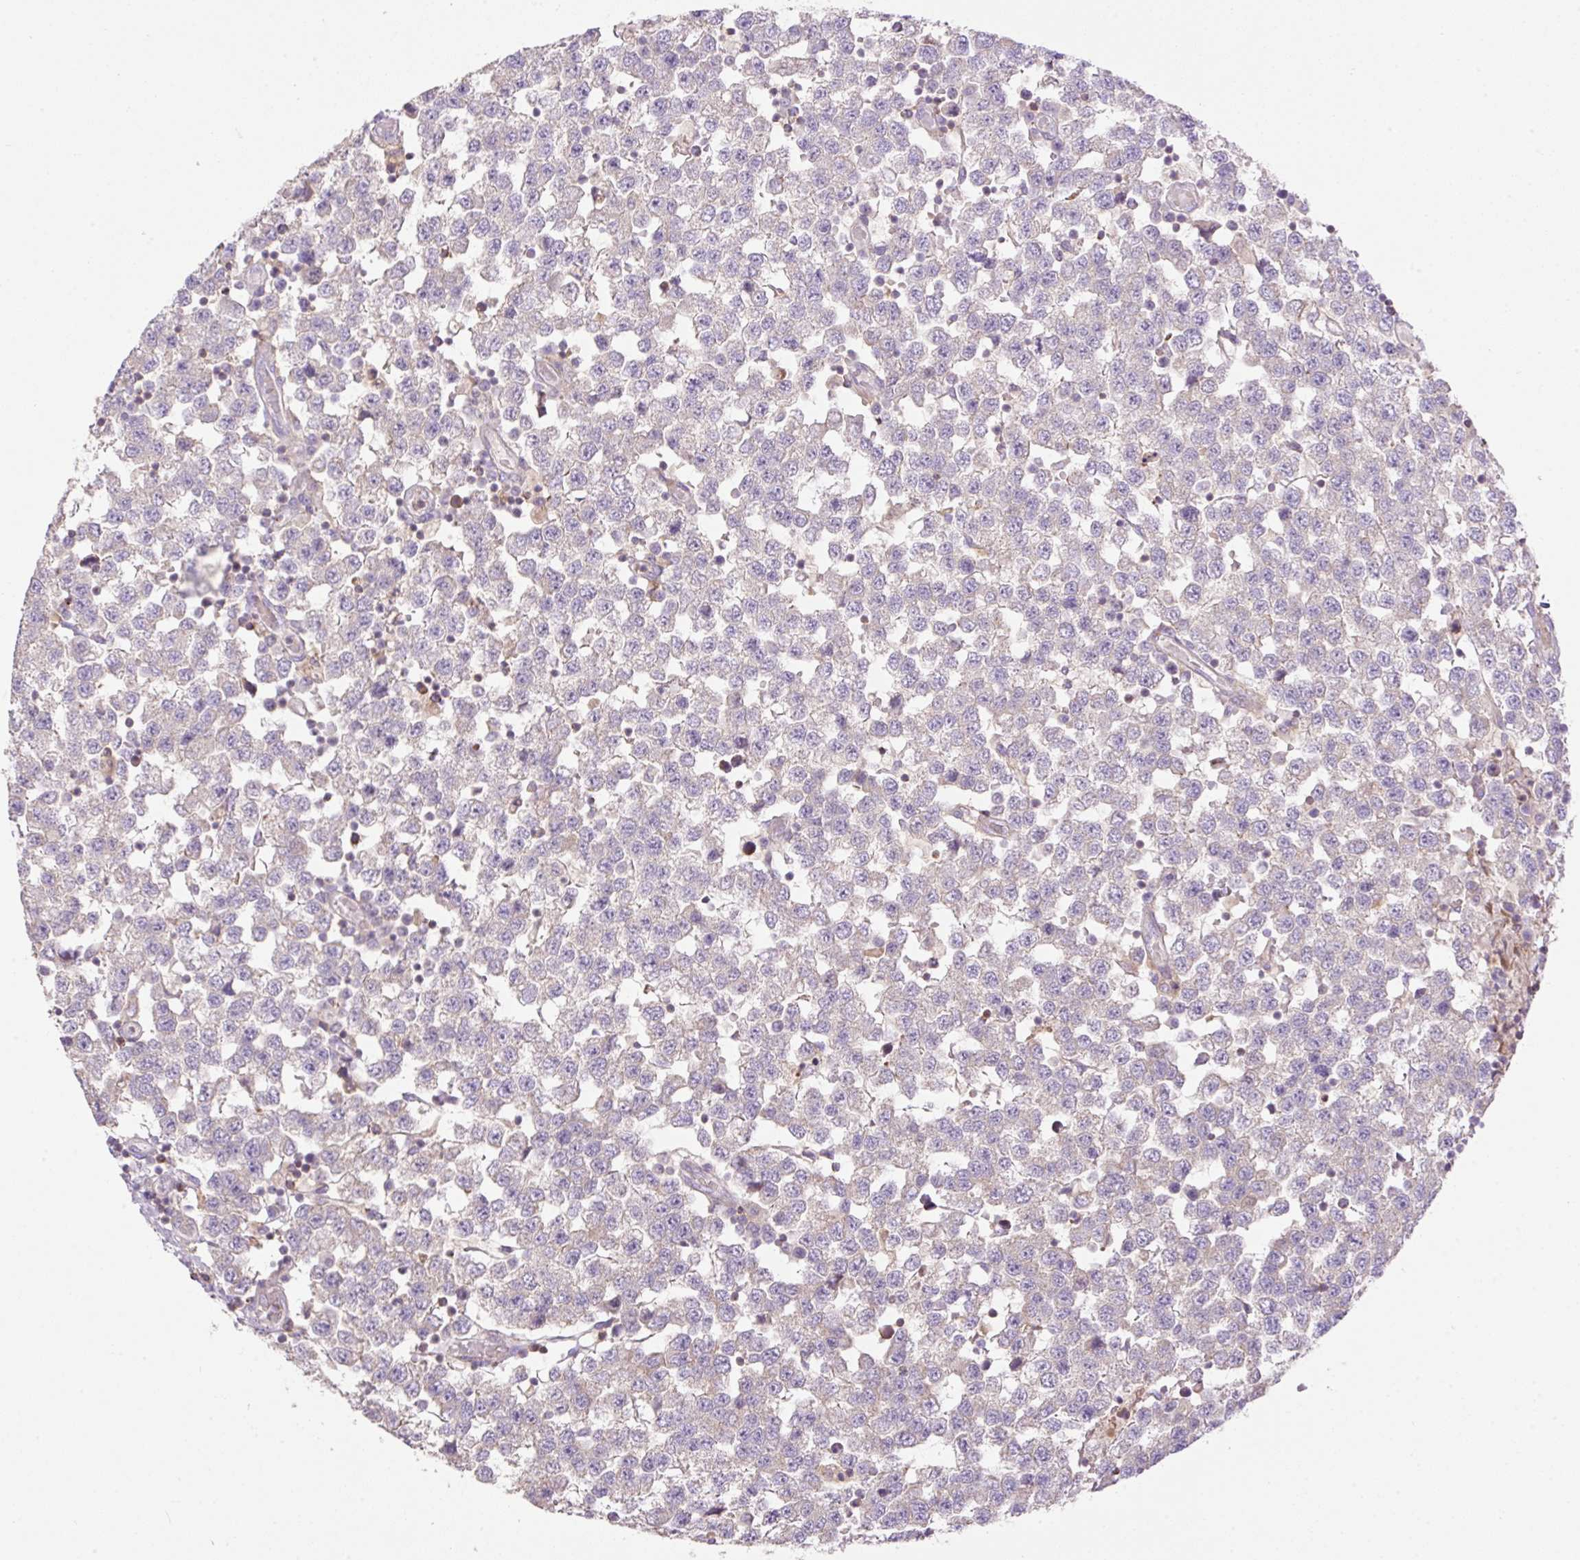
{"staining": {"intensity": "negative", "quantity": "none", "location": "none"}, "tissue": "testis cancer", "cell_type": "Tumor cells", "image_type": "cancer", "snomed": [{"axis": "morphology", "description": "Seminoma, NOS"}, {"axis": "topography", "description": "Testis"}], "caption": "Image shows no protein positivity in tumor cells of testis seminoma tissue.", "gene": "VPS25", "patient": {"sex": "male", "age": 34}}